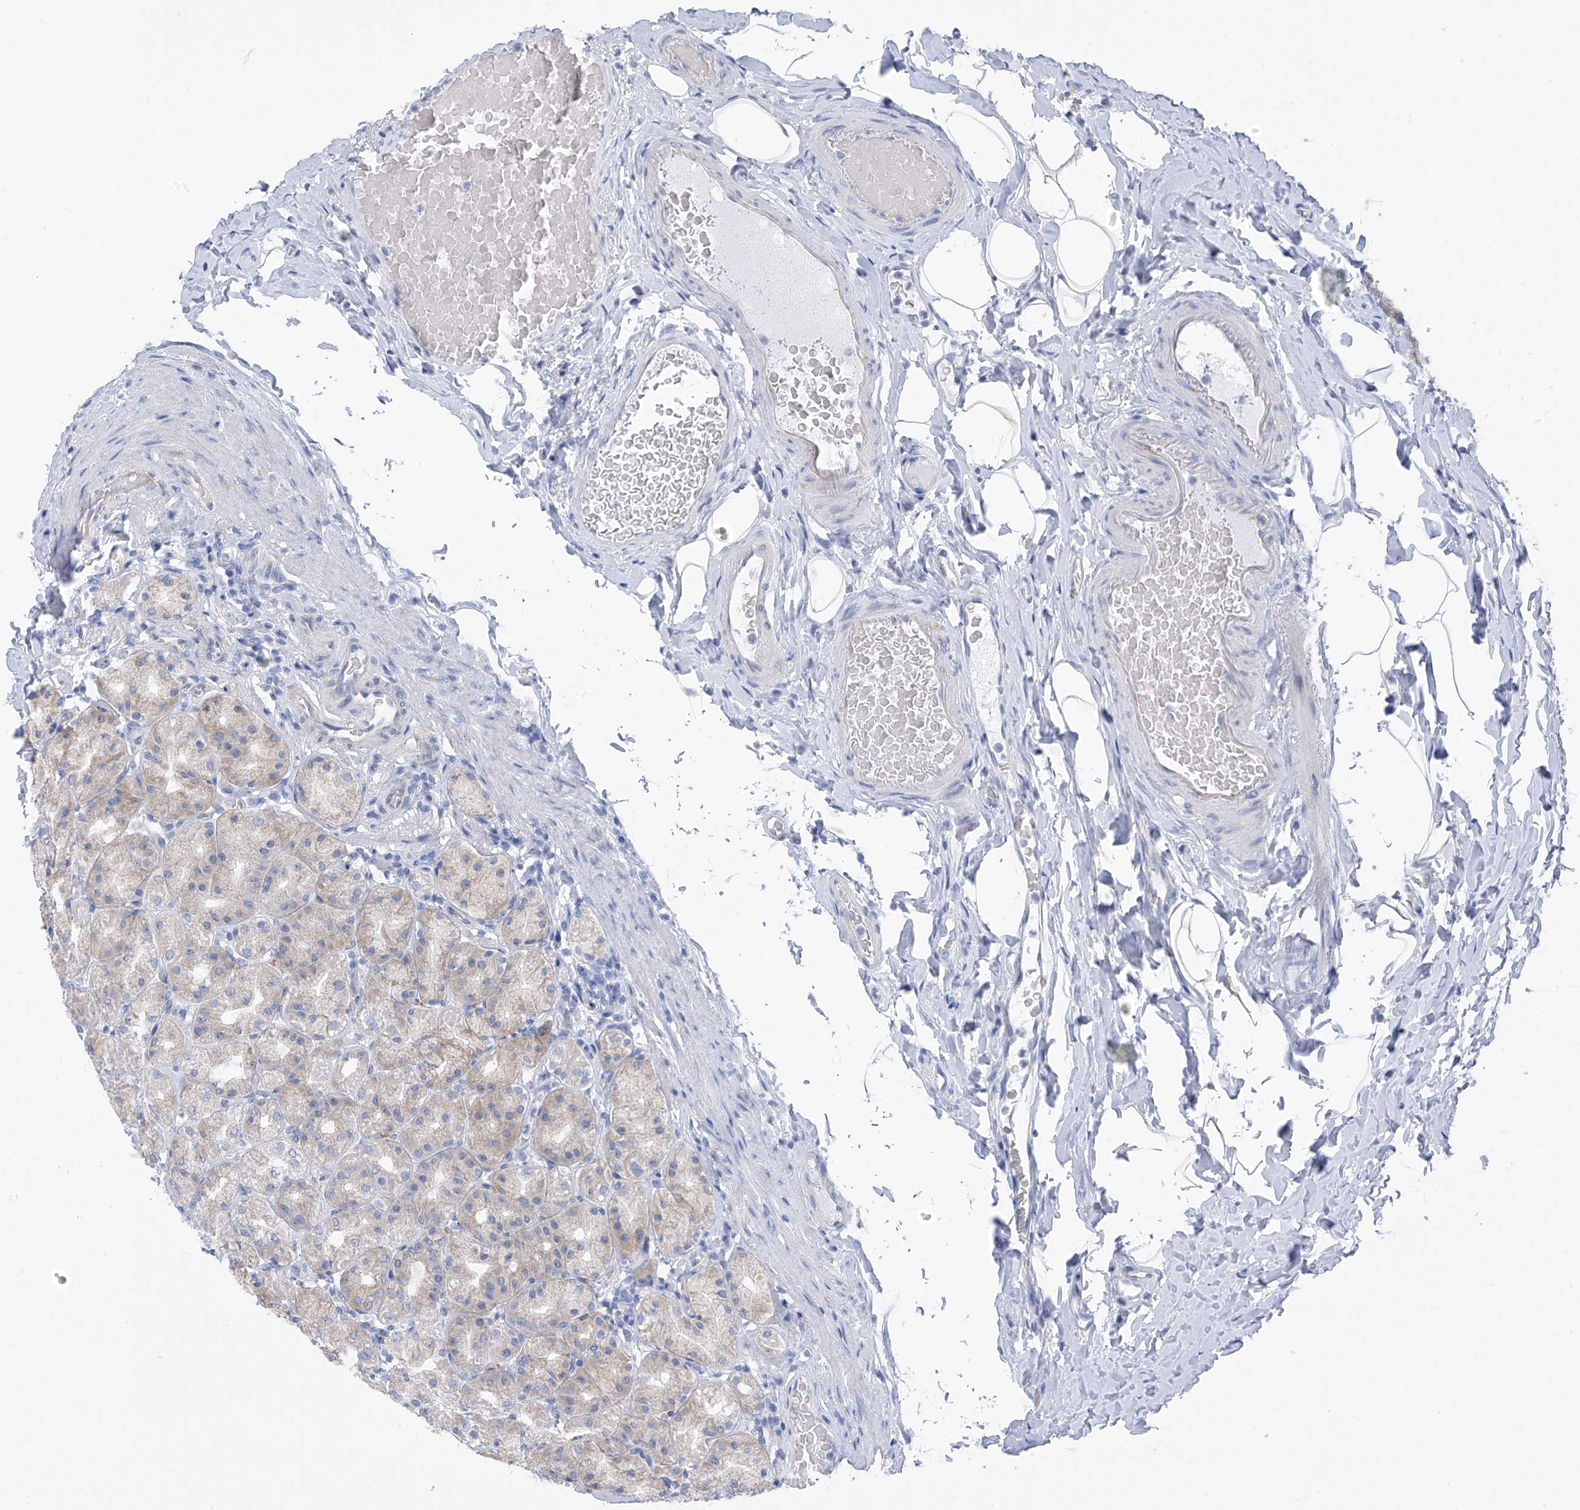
{"staining": {"intensity": "weak", "quantity": "25%-75%", "location": "cytoplasmic/membranous"}, "tissue": "stomach", "cell_type": "Glandular cells", "image_type": "normal", "snomed": [{"axis": "morphology", "description": "Normal tissue, NOS"}, {"axis": "topography", "description": "Stomach, upper"}], "caption": "Immunohistochemical staining of benign stomach shows weak cytoplasmic/membranous protein staining in approximately 25%-75% of glandular cells. The protein is stained brown, and the nuclei are stained in blue (DAB IHC with brightfield microscopy, high magnification).", "gene": "RCN2", "patient": {"sex": "male", "age": 68}}